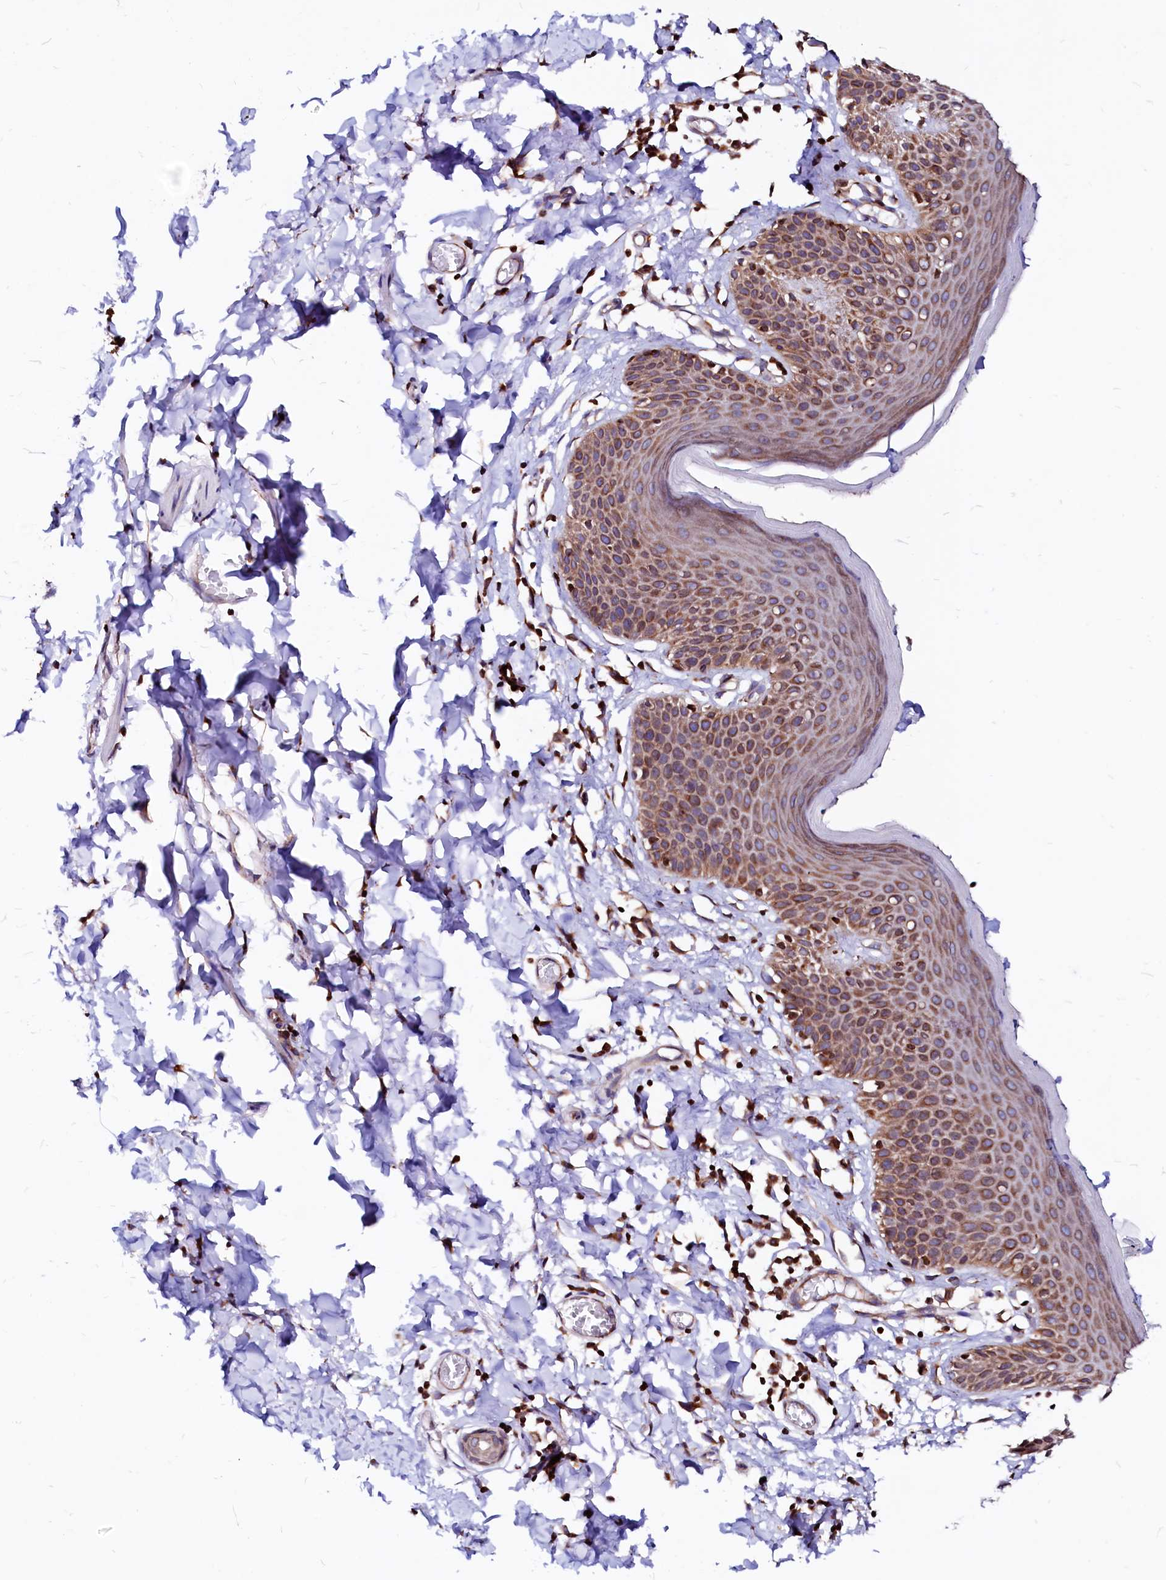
{"staining": {"intensity": "moderate", "quantity": ">75%", "location": "cytoplasmic/membranous"}, "tissue": "skin", "cell_type": "Epidermal cells", "image_type": "normal", "snomed": [{"axis": "morphology", "description": "Normal tissue, NOS"}, {"axis": "topography", "description": "Vulva"}], "caption": "IHC of benign skin reveals medium levels of moderate cytoplasmic/membranous expression in approximately >75% of epidermal cells.", "gene": "DERL1", "patient": {"sex": "female", "age": 66}}